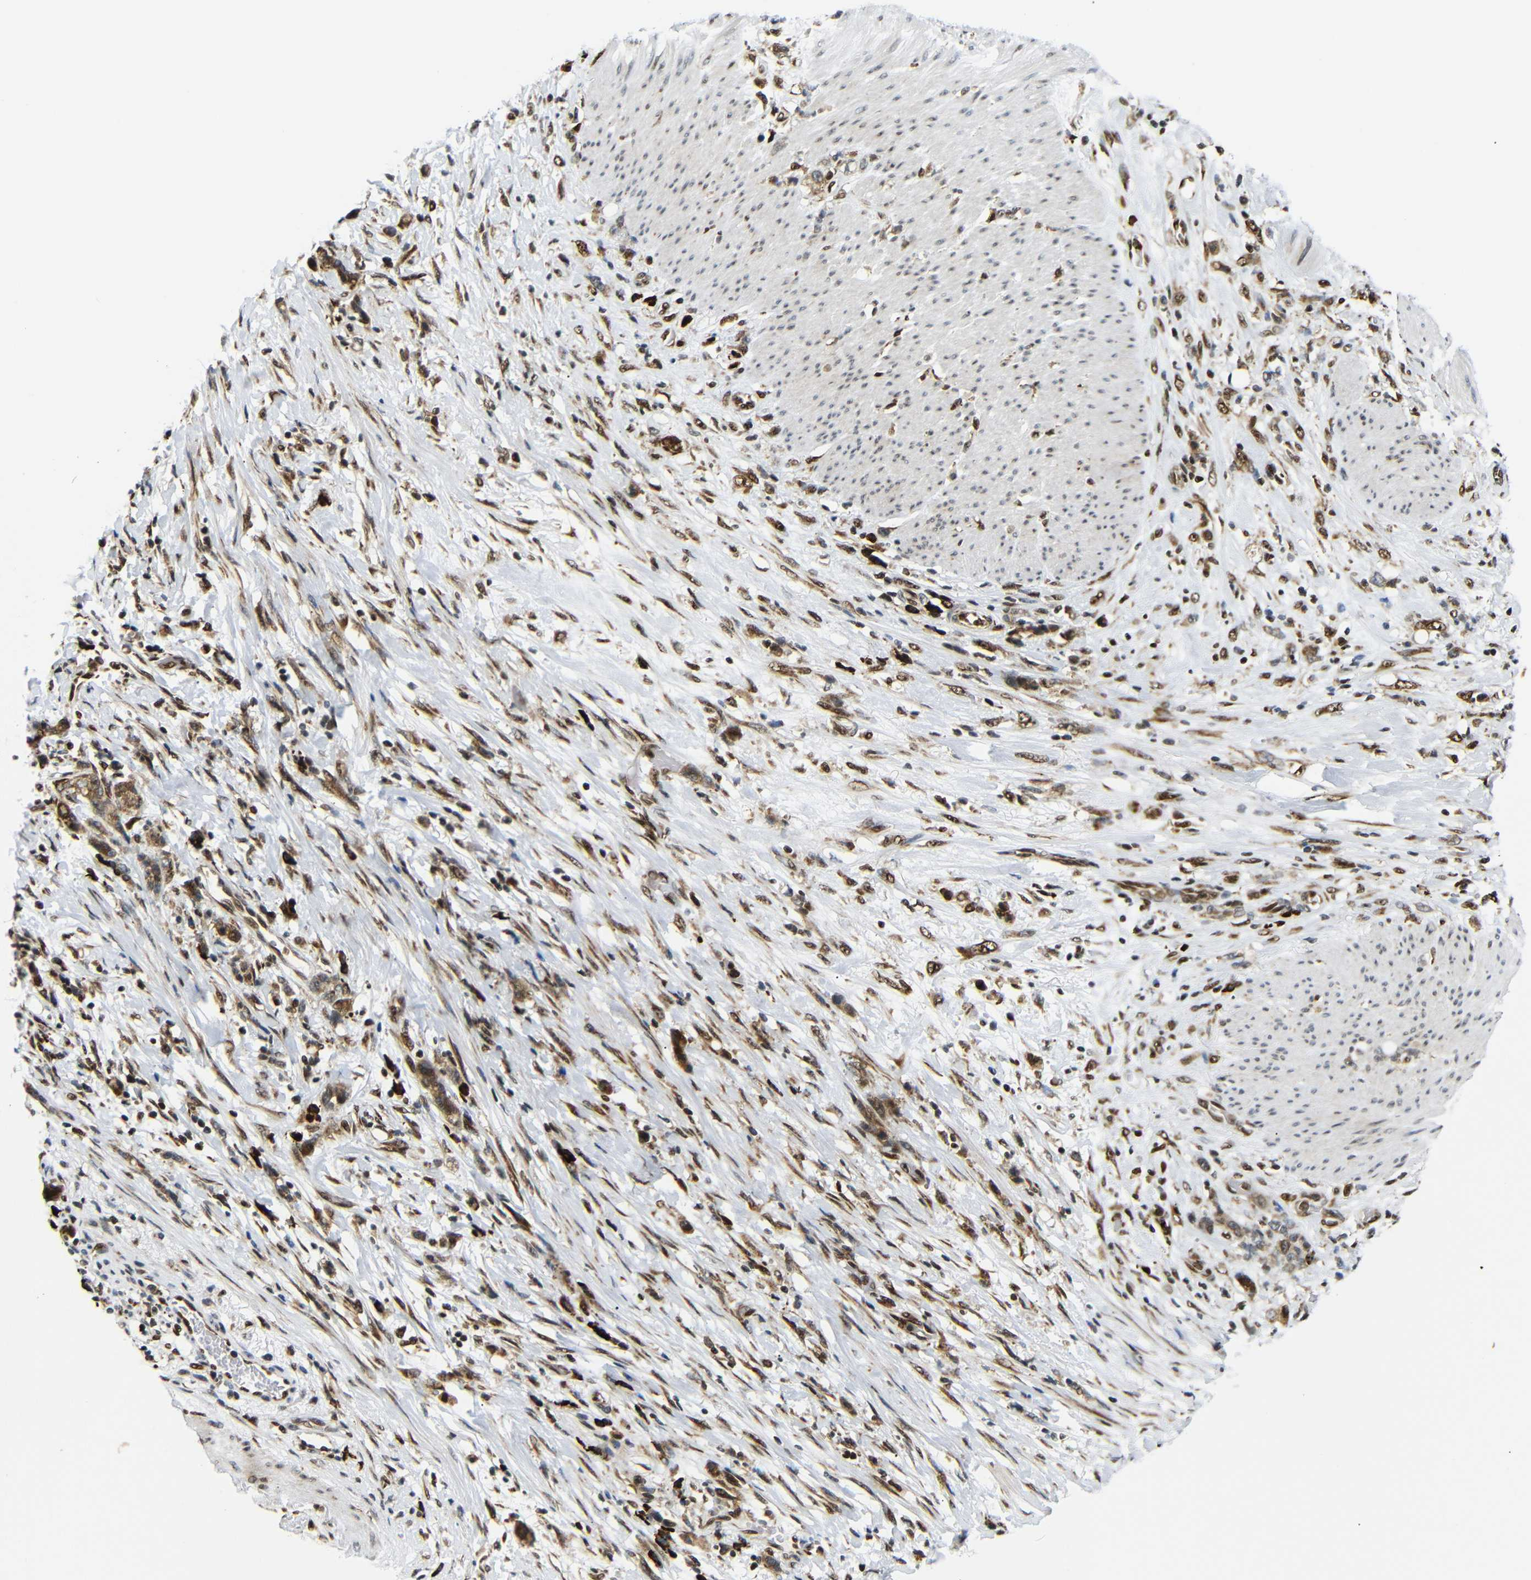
{"staining": {"intensity": "moderate", "quantity": ">75%", "location": "cytoplasmic/membranous"}, "tissue": "stomach cancer", "cell_type": "Tumor cells", "image_type": "cancer", "snomed": [{"axis": "morphology", "description": "Adenocarcinoma, NOS"}, {"axis": "topography", "description": "Stomach, lower"}], "caption": "Moderate cytoplasmic/membranous protein staining is seen in approximately >75% of tumor cells in stomach adenocarcinoma.", "gene": "SPCS2", "patient": {"sex": "male", "age": 88}}